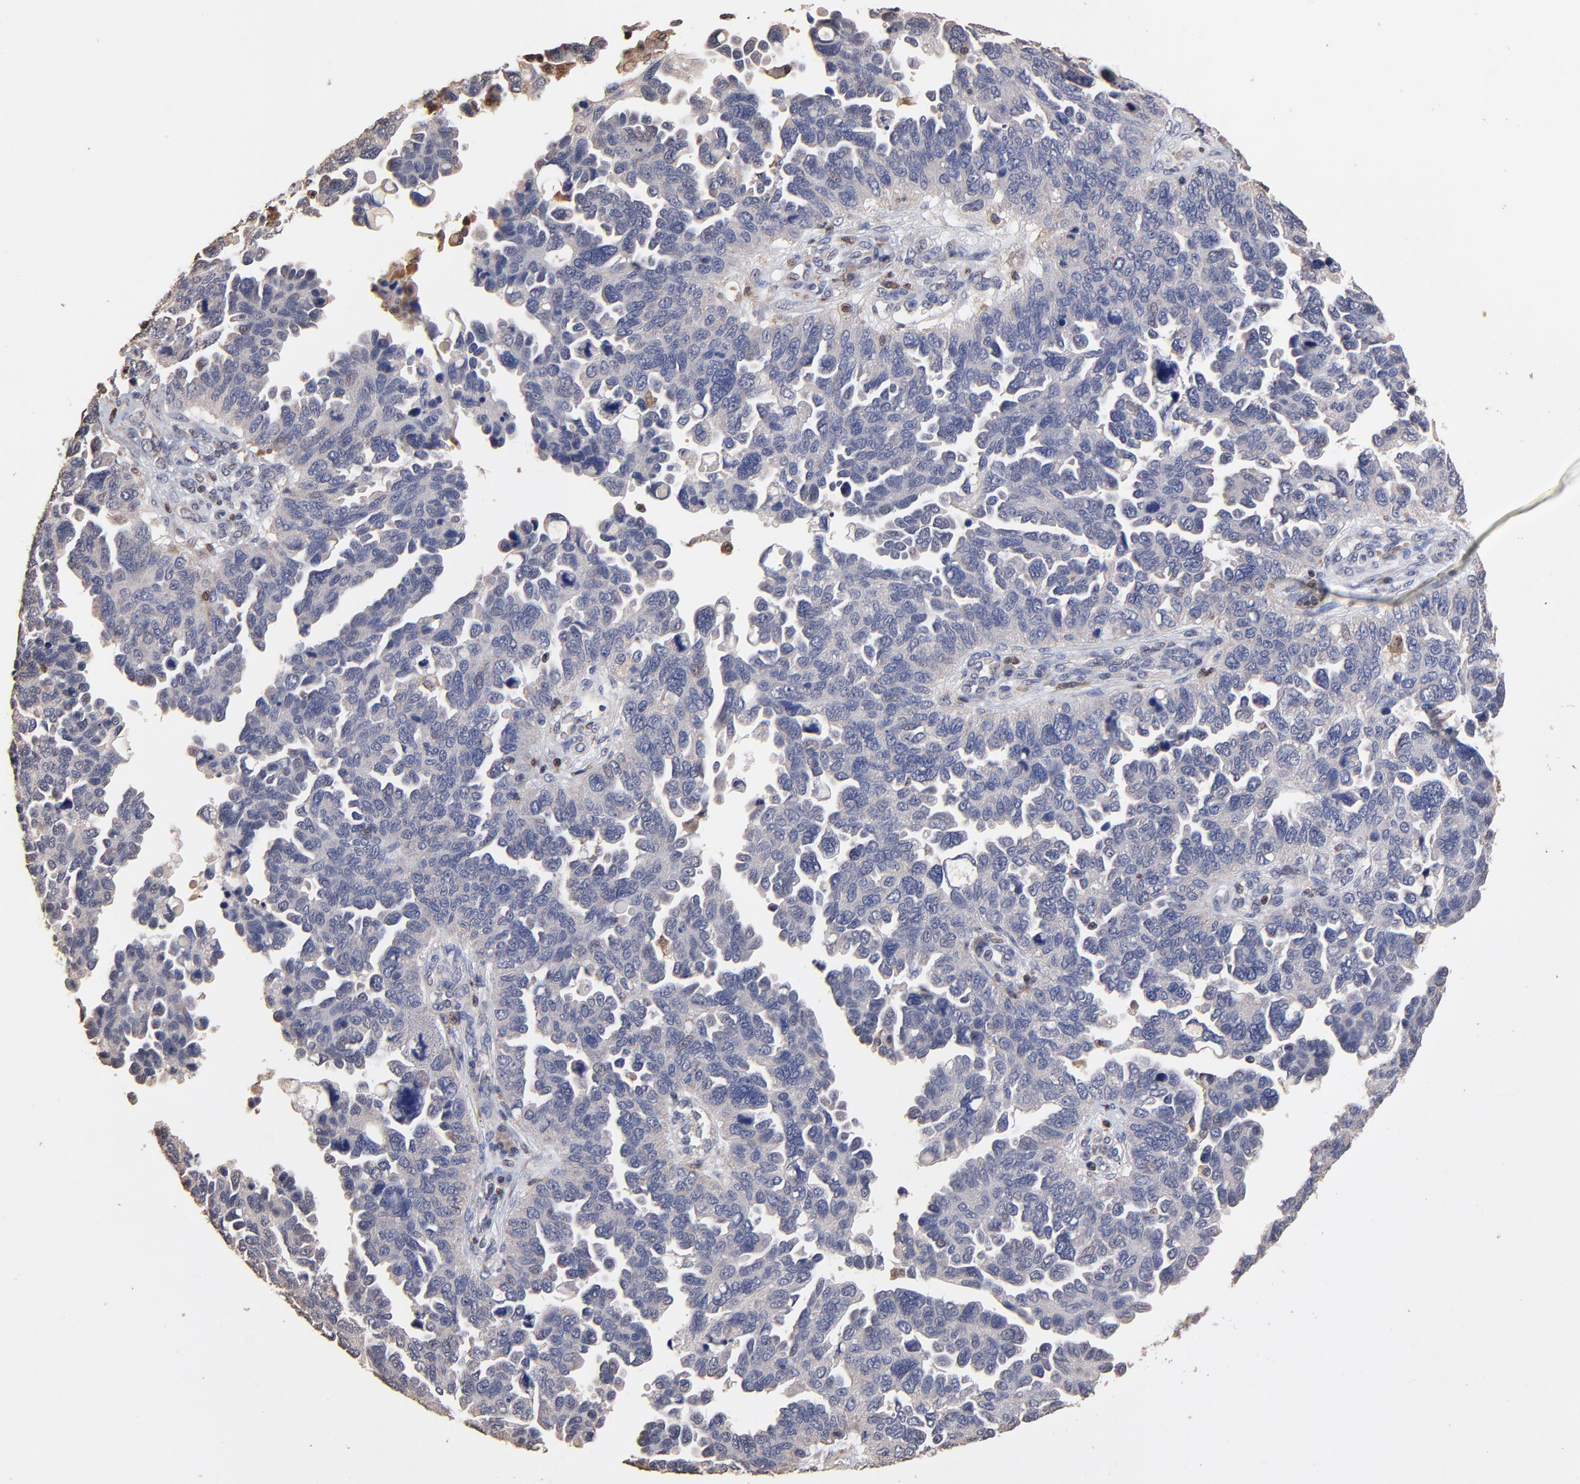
{"staining": {"intensity": "negative", "quantity": "none", "location": "none"}, "tissue": "ovarian cancer", "cell_type": "Tumor cells", "image_type": "cancer", "snomed": [{"axis": "morphology", "description": "Cystadenocarcinoma, serous, NOS"}, {"axis": "topography", "description": "Ovary"}], "caption": "The immunohistochemistry (IHC) image has no significant staining in tumor cells of ovarian serous cystadenocarcinoma tissue.", "gene": "CASP1", "patient": {"sex": "female", "age": 64}}